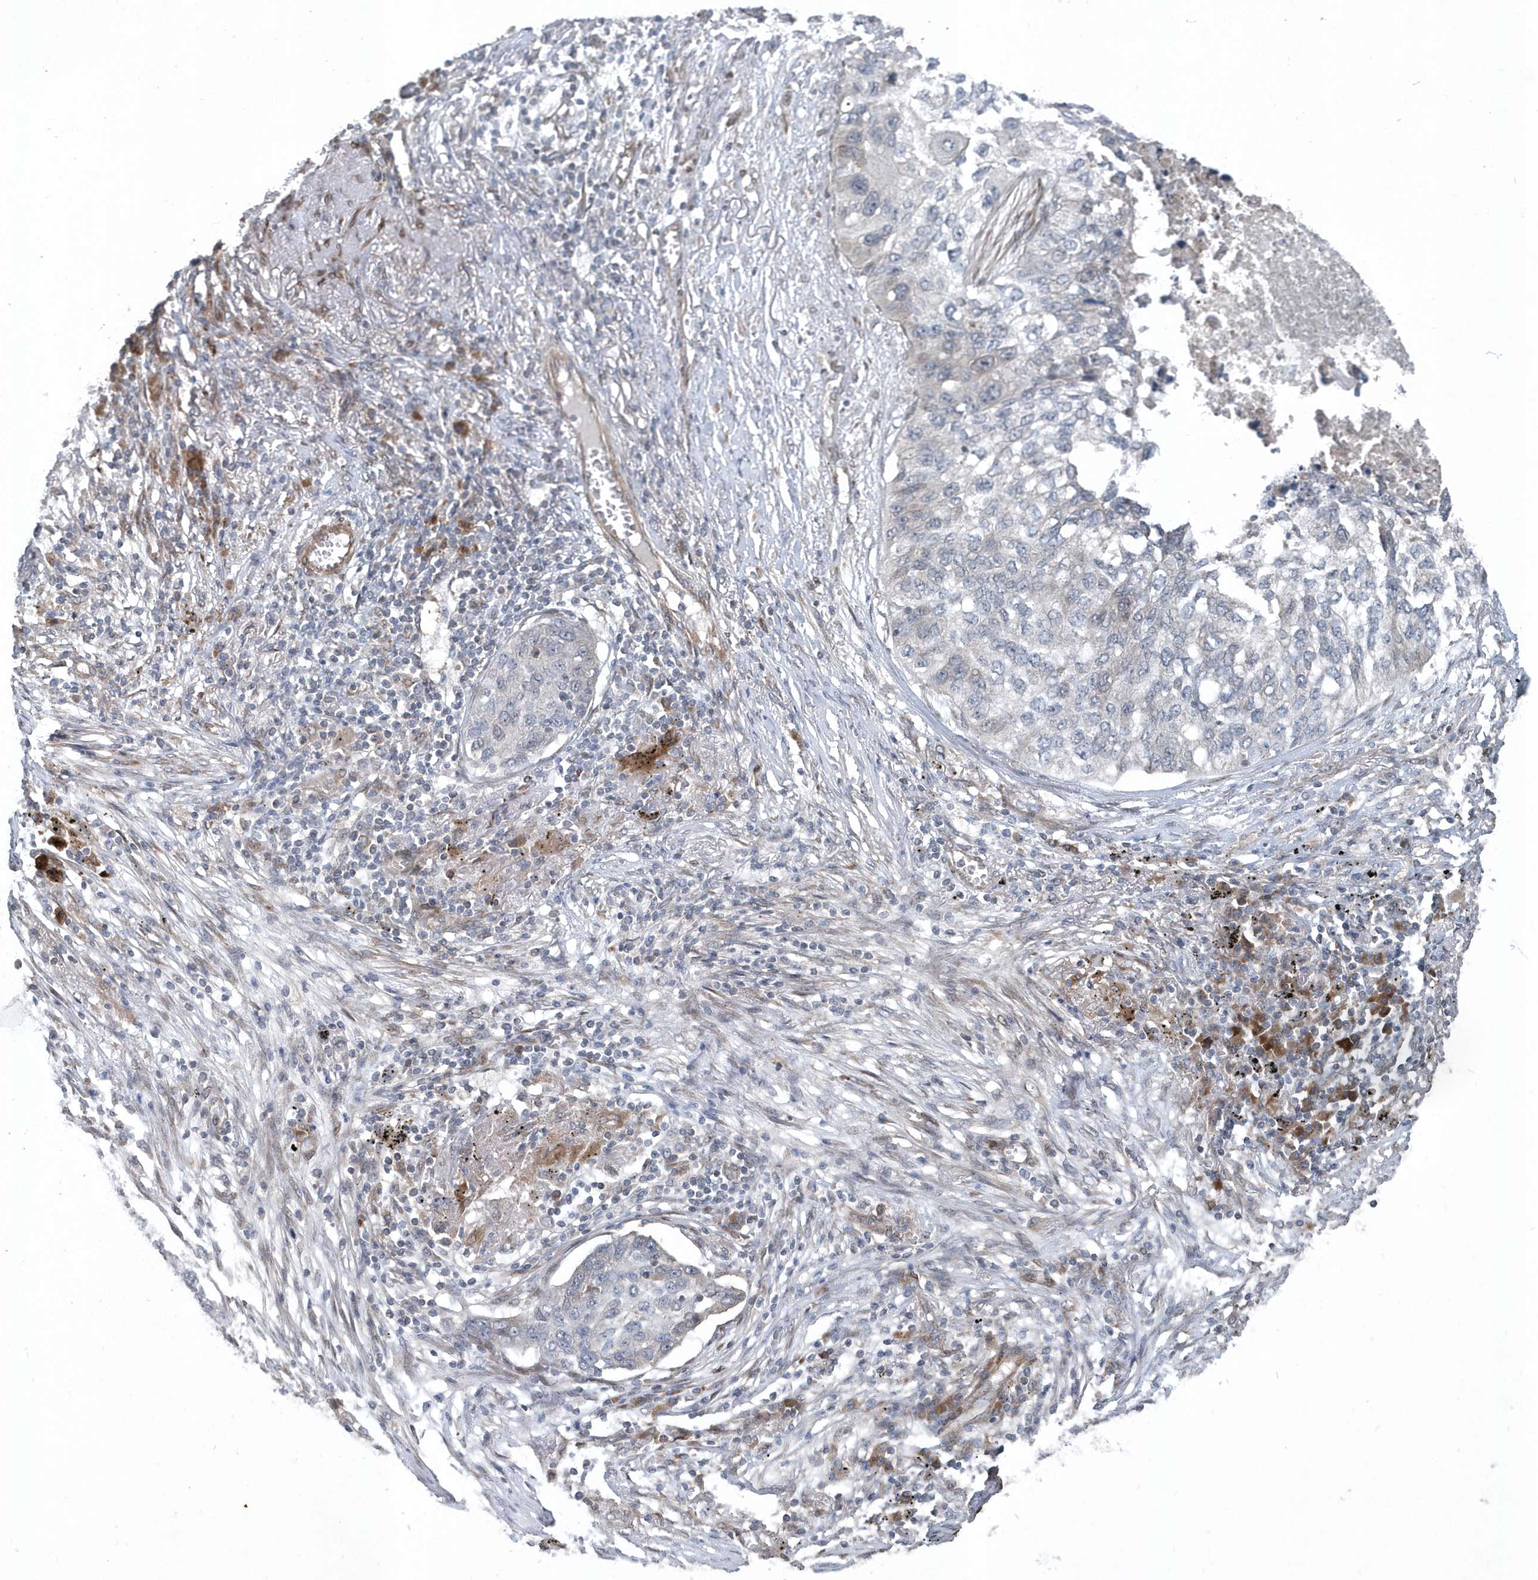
{"staining": {"intensity": "negative", "quantity": "none", "location": "none"}, "tissue": "lung cancer", "cell_type": "Tumor cells", "image_type": "cancer", "snomed": [{"axis": "morphology", "description": "Squamous cell carcinoma, NOS"}, {"axis": "topography", "description": "Lung"}], "caption": "High magnification brightfield microscopy of squamous cell carcinoma (lung) stained with DAB (3,3'-diaminobenzidine) (brown) and counterstained with hematoxylin (blue): tumor cells show no significant staining.", "gene": "MCC", "patient": {"sex": "female", "age": 63}}